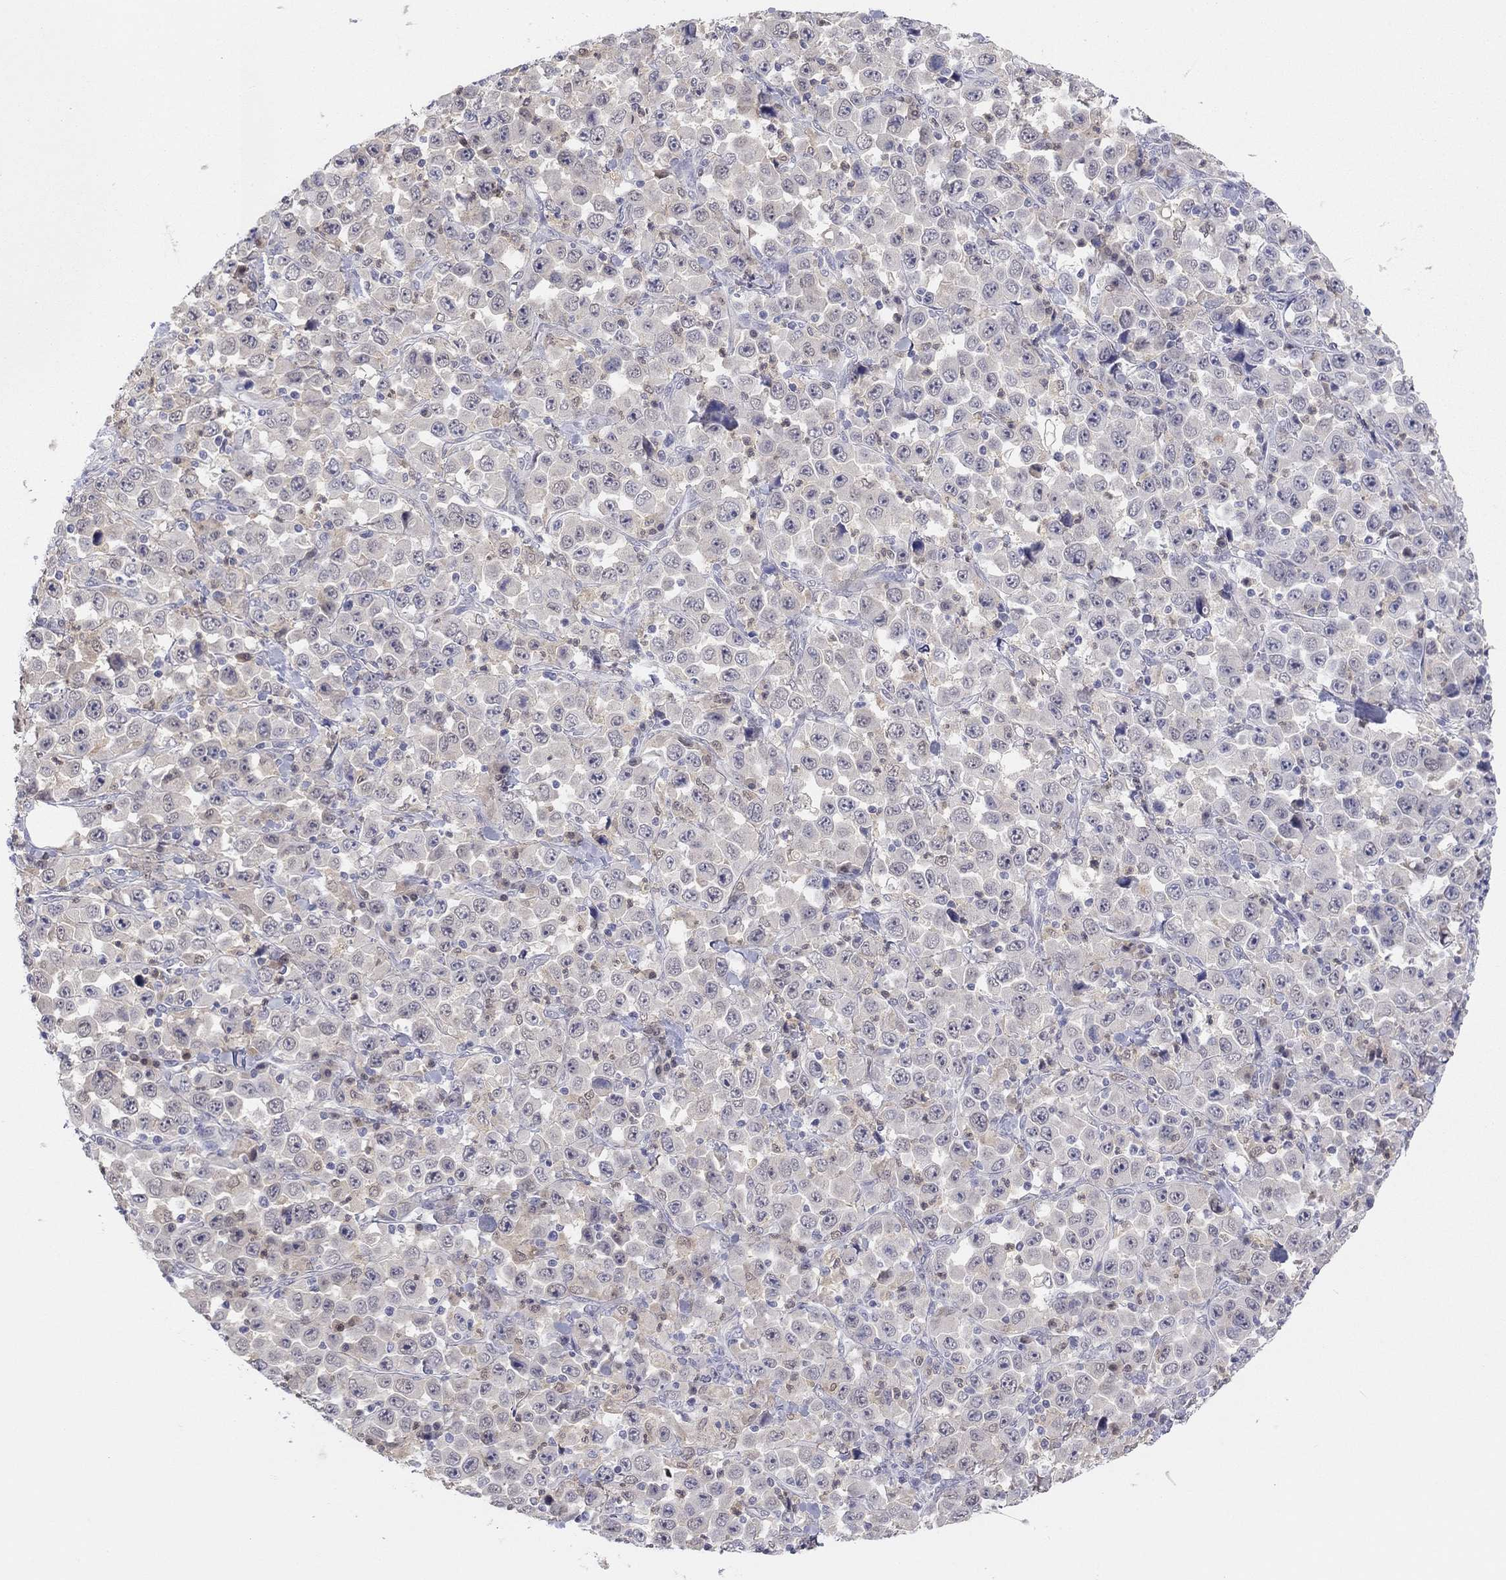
{"staining": {"intensity": "weak", "quantity": "<25%", "location": "cytoplasmic/membranous"}, "tissue": "stomach cancer", "cell_type": "Tumor cells", "image_type": "cancer", "snomed": [{"axis": "morphology", "description": "Normal tissue, NOS"}, {"axis": "morphology", "description": "Adenocarcinoma, NOS"}, {"axis": "topography", "description": "Stomach, upper"}, {"axis": "topography", "description": "Stomach"}], "caption": "IHC micrograph of stomach cancer stained for a protein (brown), which demonstrates no staining in tumor cells.", "gene": "PDXK", "patient": {"sex": "male", "age": 59}}